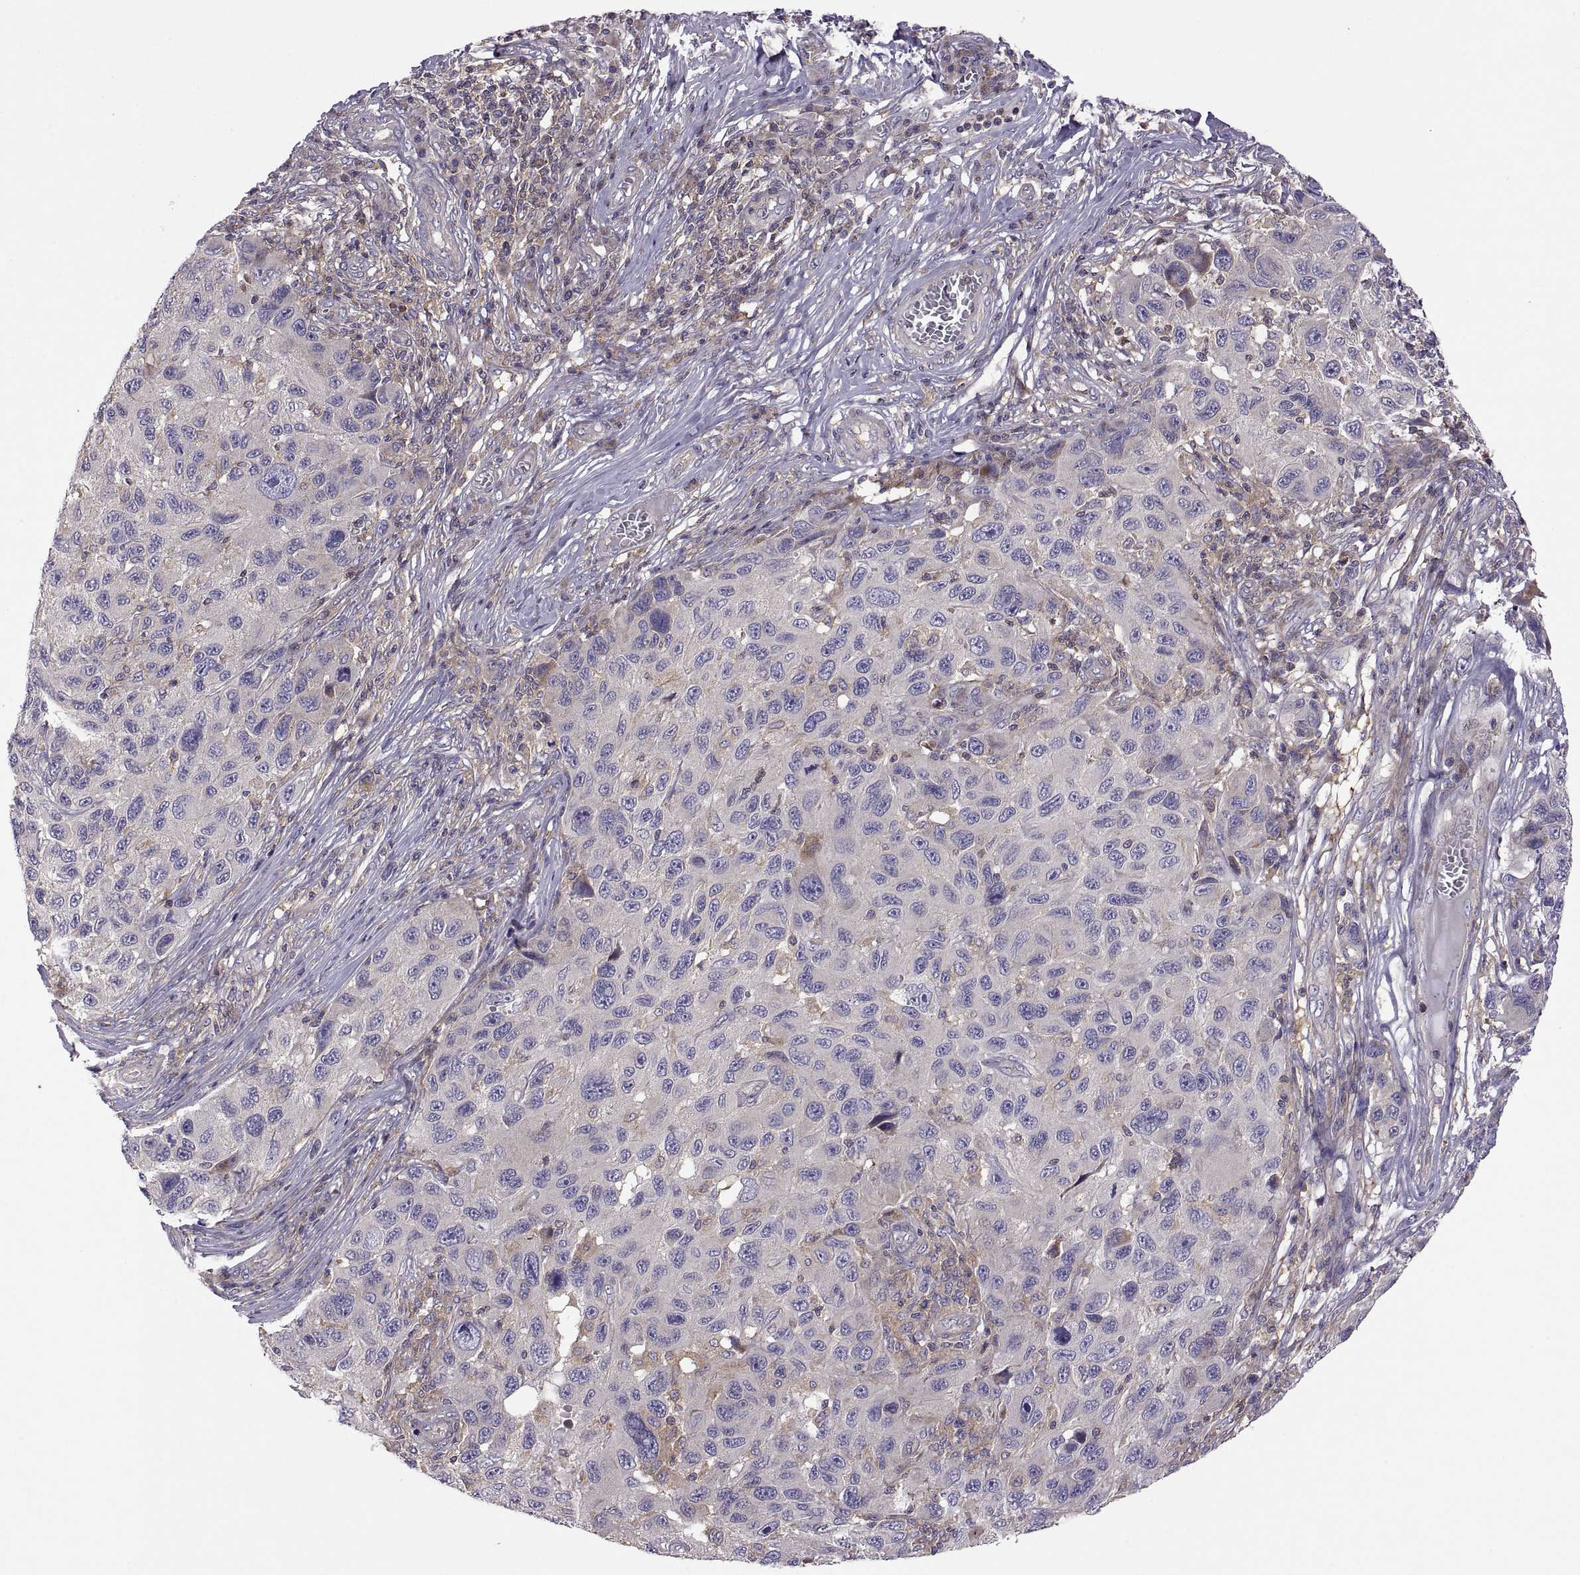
{"staining": {"intensity": "negative", "quantity": "none", "location": "none"}, "tissue": "melanoma", "cell_type": "Tumor cells", "image_type": "cancer", "snomed": [{"axis": "morphology", "description": "Malignant melanoma, NOS"}, {"axis": "topography", "description": "Skin"}], "caption": "Micrograph shows no protein positivity in tumor cells of melanoma tissue. (DAB IHC with hematoxylin counter stain).", "gene": "SPATA32", "patient": {"sex": "male", "age": 53}}